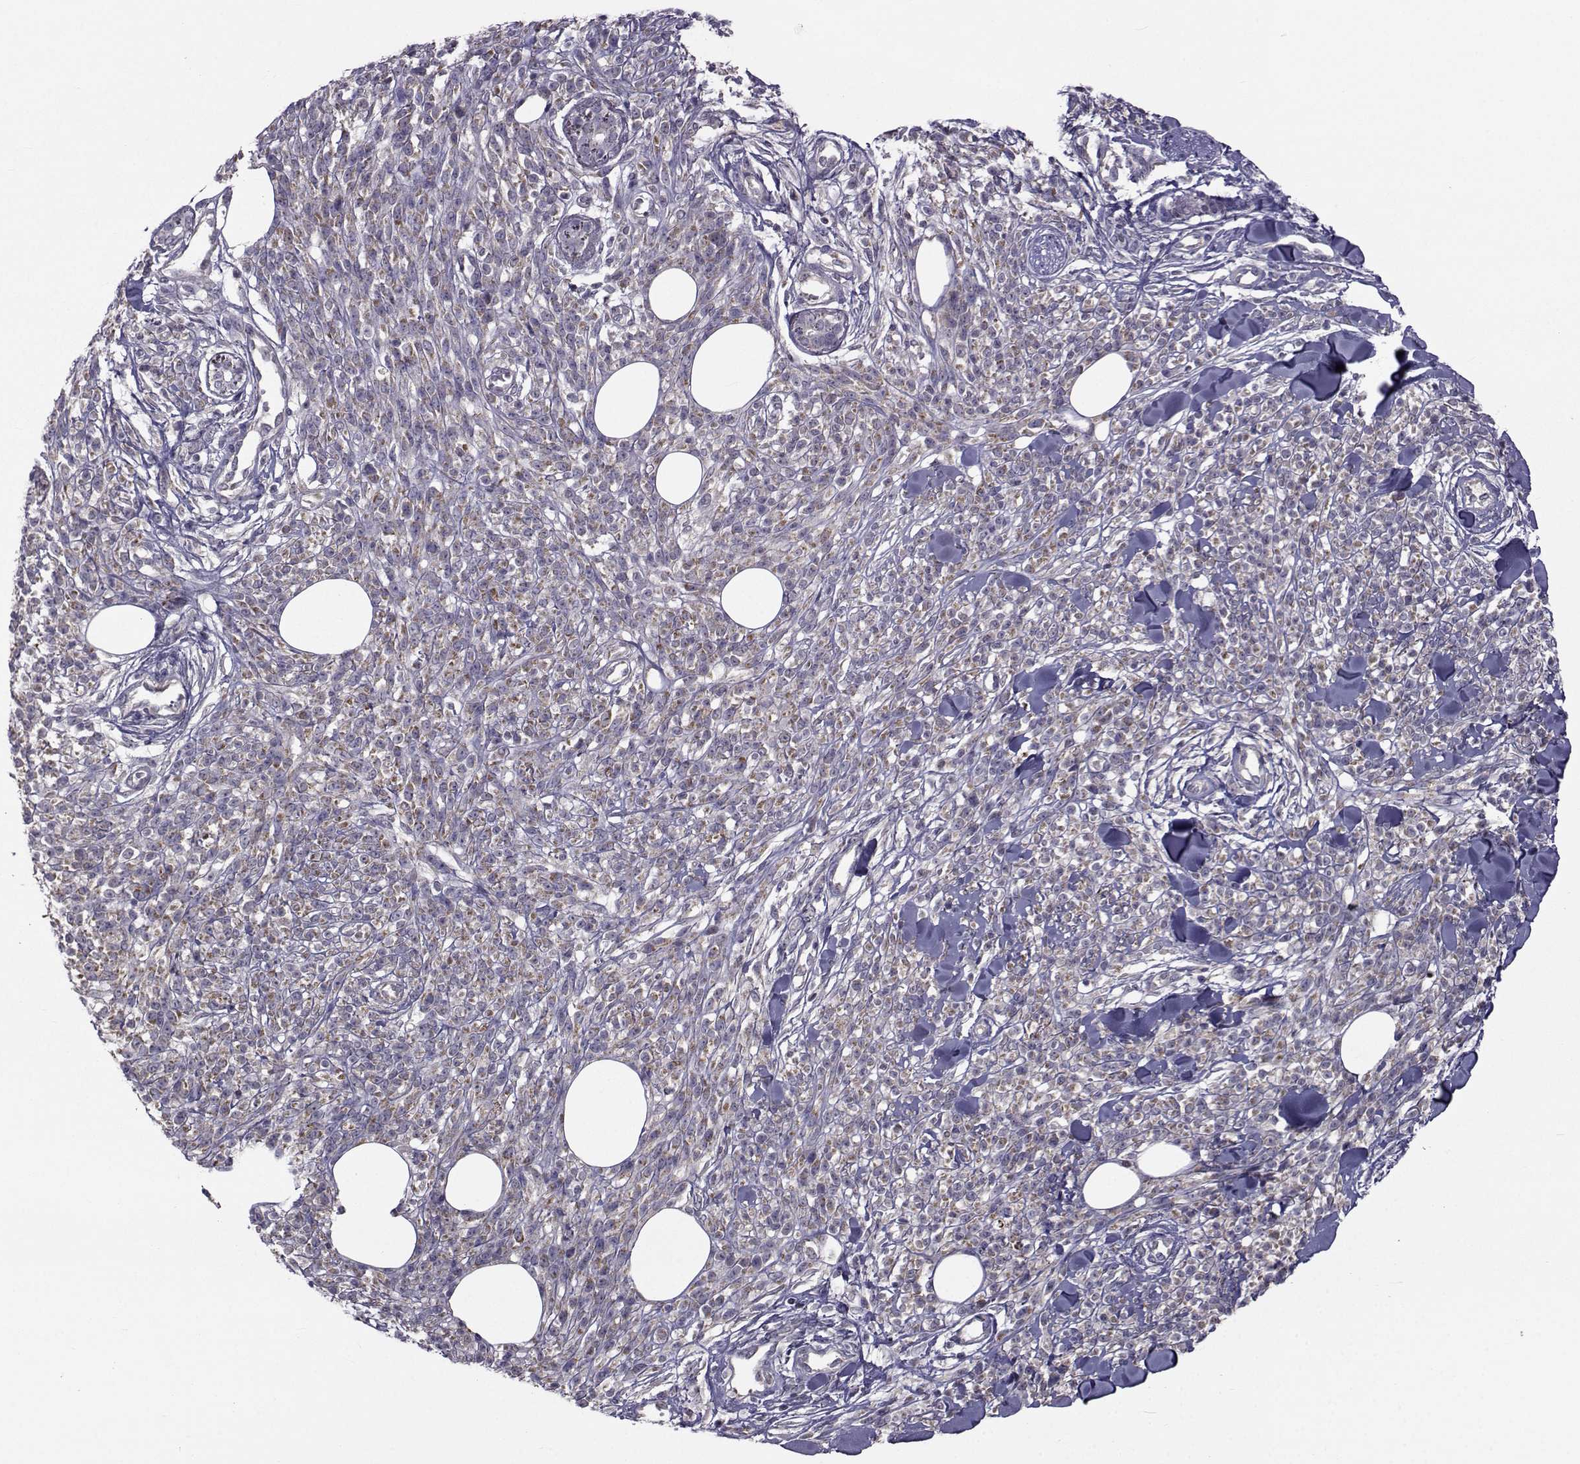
{"staining": {"intensity": "negative", "quantity": "none", "location": "none"}, "tissue": "melanoma", "cell_type": "Tumor cells", "image_type": "cancer", "snomed": [{"axis": "morphology", "description": "Malignant melanoma, NOS"}, {"axis": "topography", "description": "Skin"}, {"axis": "topography", "description": "Skin of trunk"}], "caption": "This is an immunohistochemistry photomicrograph of human malignant melanoma. There is no positivity in tumor cells.", "gene": "CFAP74", "patient": {"sex": "male", "age": 74}}